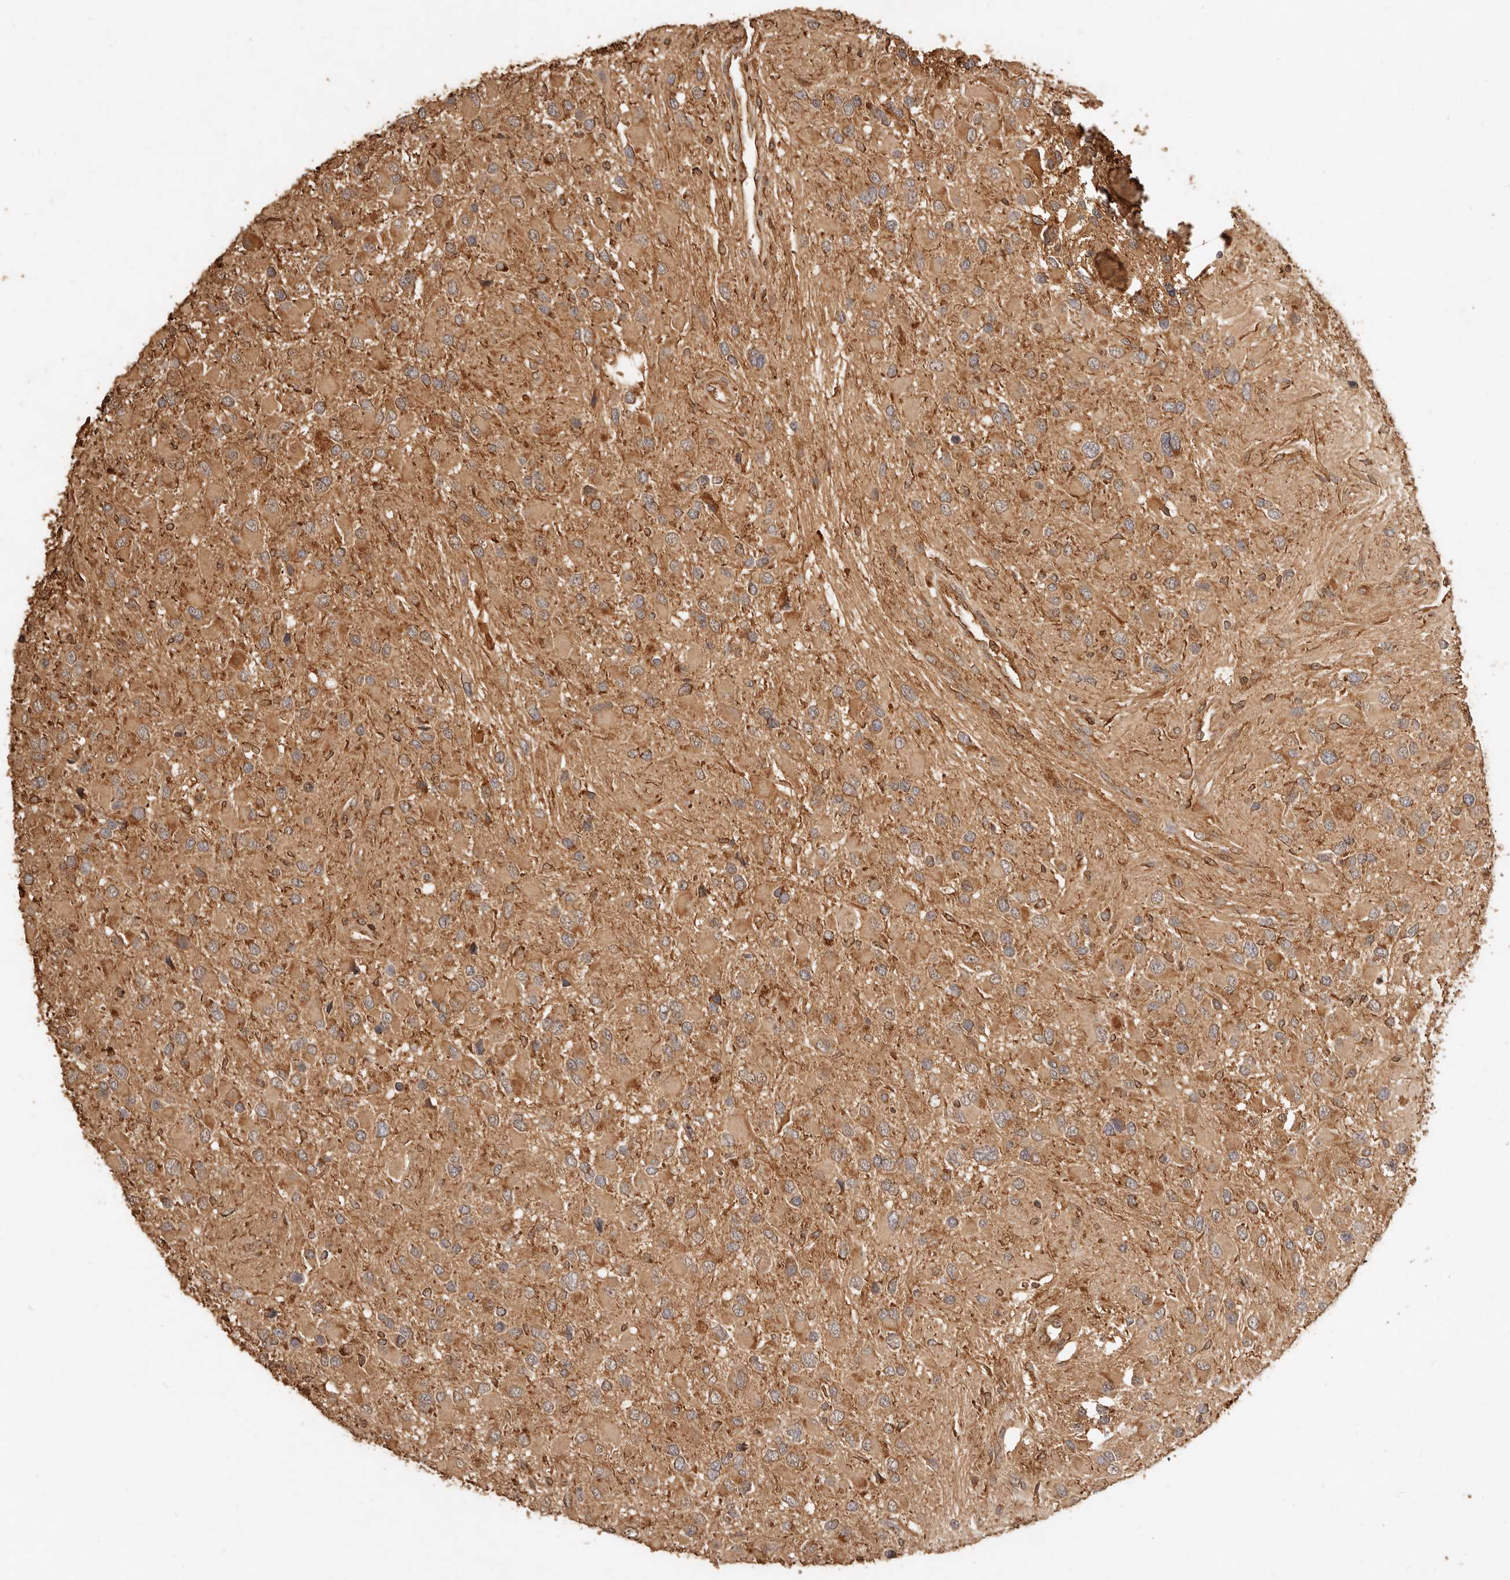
{"staining": {"intensity": "moderate", "quantity": ">75%", "location": "cytoplasmic/membranous"}, "tissue": "glioma", "cell_type": "Tumor cells", "image_type": "cancer", "snomed": [{"axis": "morphology", "description": "Glioma, malignant, High grade"}, {"axis": "topography", "description": "Brain"}], "caption": "This micrograph displays glioma stained with immunohistochemistry to label a protein in brown. The cytoplasmic/membranous of tumor cells show moderate positivity for the protein. Nuclei are counter-stained blue.", "gene": "FAM180B", "patient": {"sex": "male", "age": 53}}